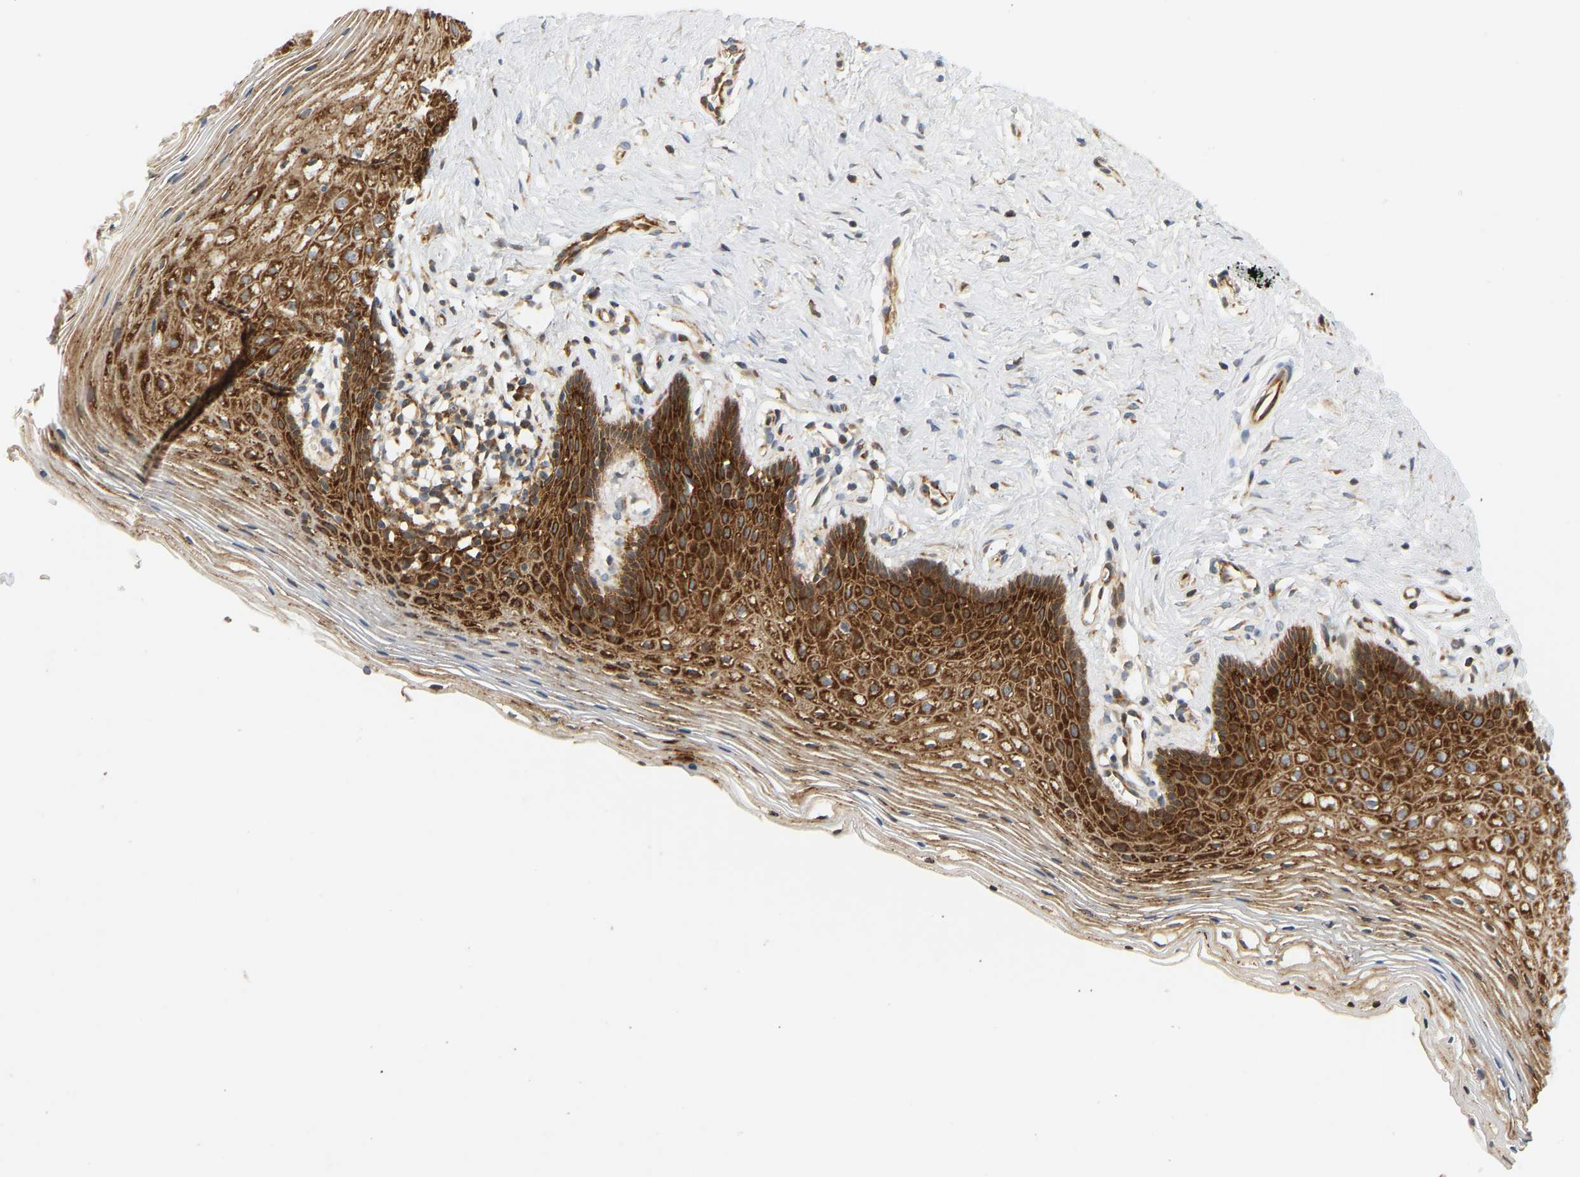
{"staining": {"intensity": "strong", "quantity": "25%-75%", "location": "cytoplasmic/membranous"}, "tissue": "vagina", "cell_type": "Squamous epithelial cells", "image_type": "normal", "snomed": [{"axis": "morphology", "description": "Normal tissue, NOS"}, {"axis": "topography", "description": "Vagina"}], "caption": "Strong cytoplasmic/membranous protein staining is appreciated in approximately 25%-75% of squamous epithelial cells in vagina.", "gene": "RPS14", "patient": {"sex": "female", "age": 32}}